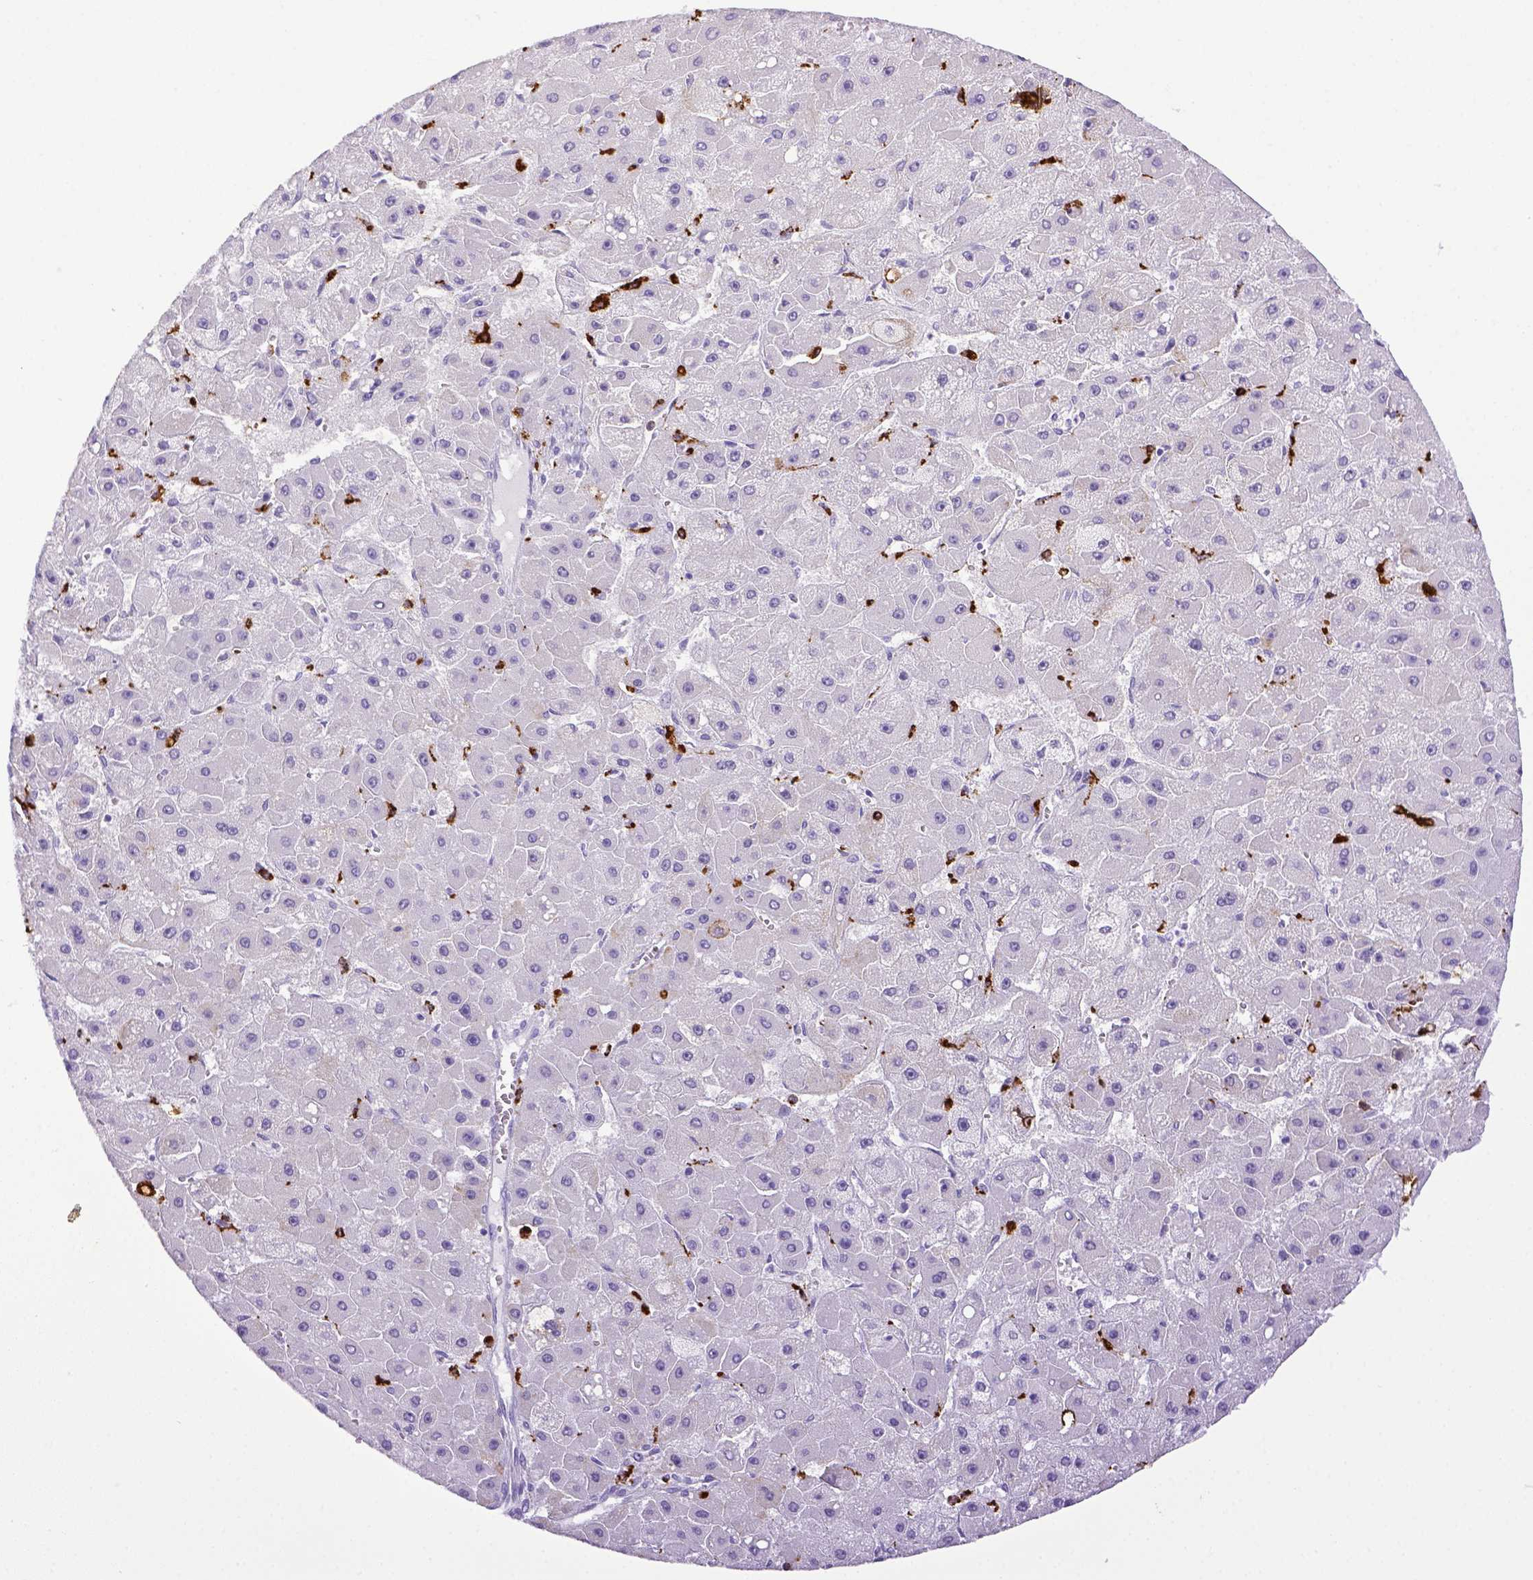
{"staining": {"intensity": "negative", "quantity": "none", "location": "none"}, "tissue": "liver cancer", "cell_type": "Tumor cells", "image_type": "cancer", "snomed": [{"axis": "morphology", "description": "Carcinoma, Hepatocellular, NOS"}, {"axis": "topography", "description": "Liver"}], "caption": "This is a image of immunohistochemistry (IHC) staining of liver hepatocellular carcinoma, which shows no staining in tumor cells.", "gene": "CD68", "patient": {"sex": "female", "age": 25}}